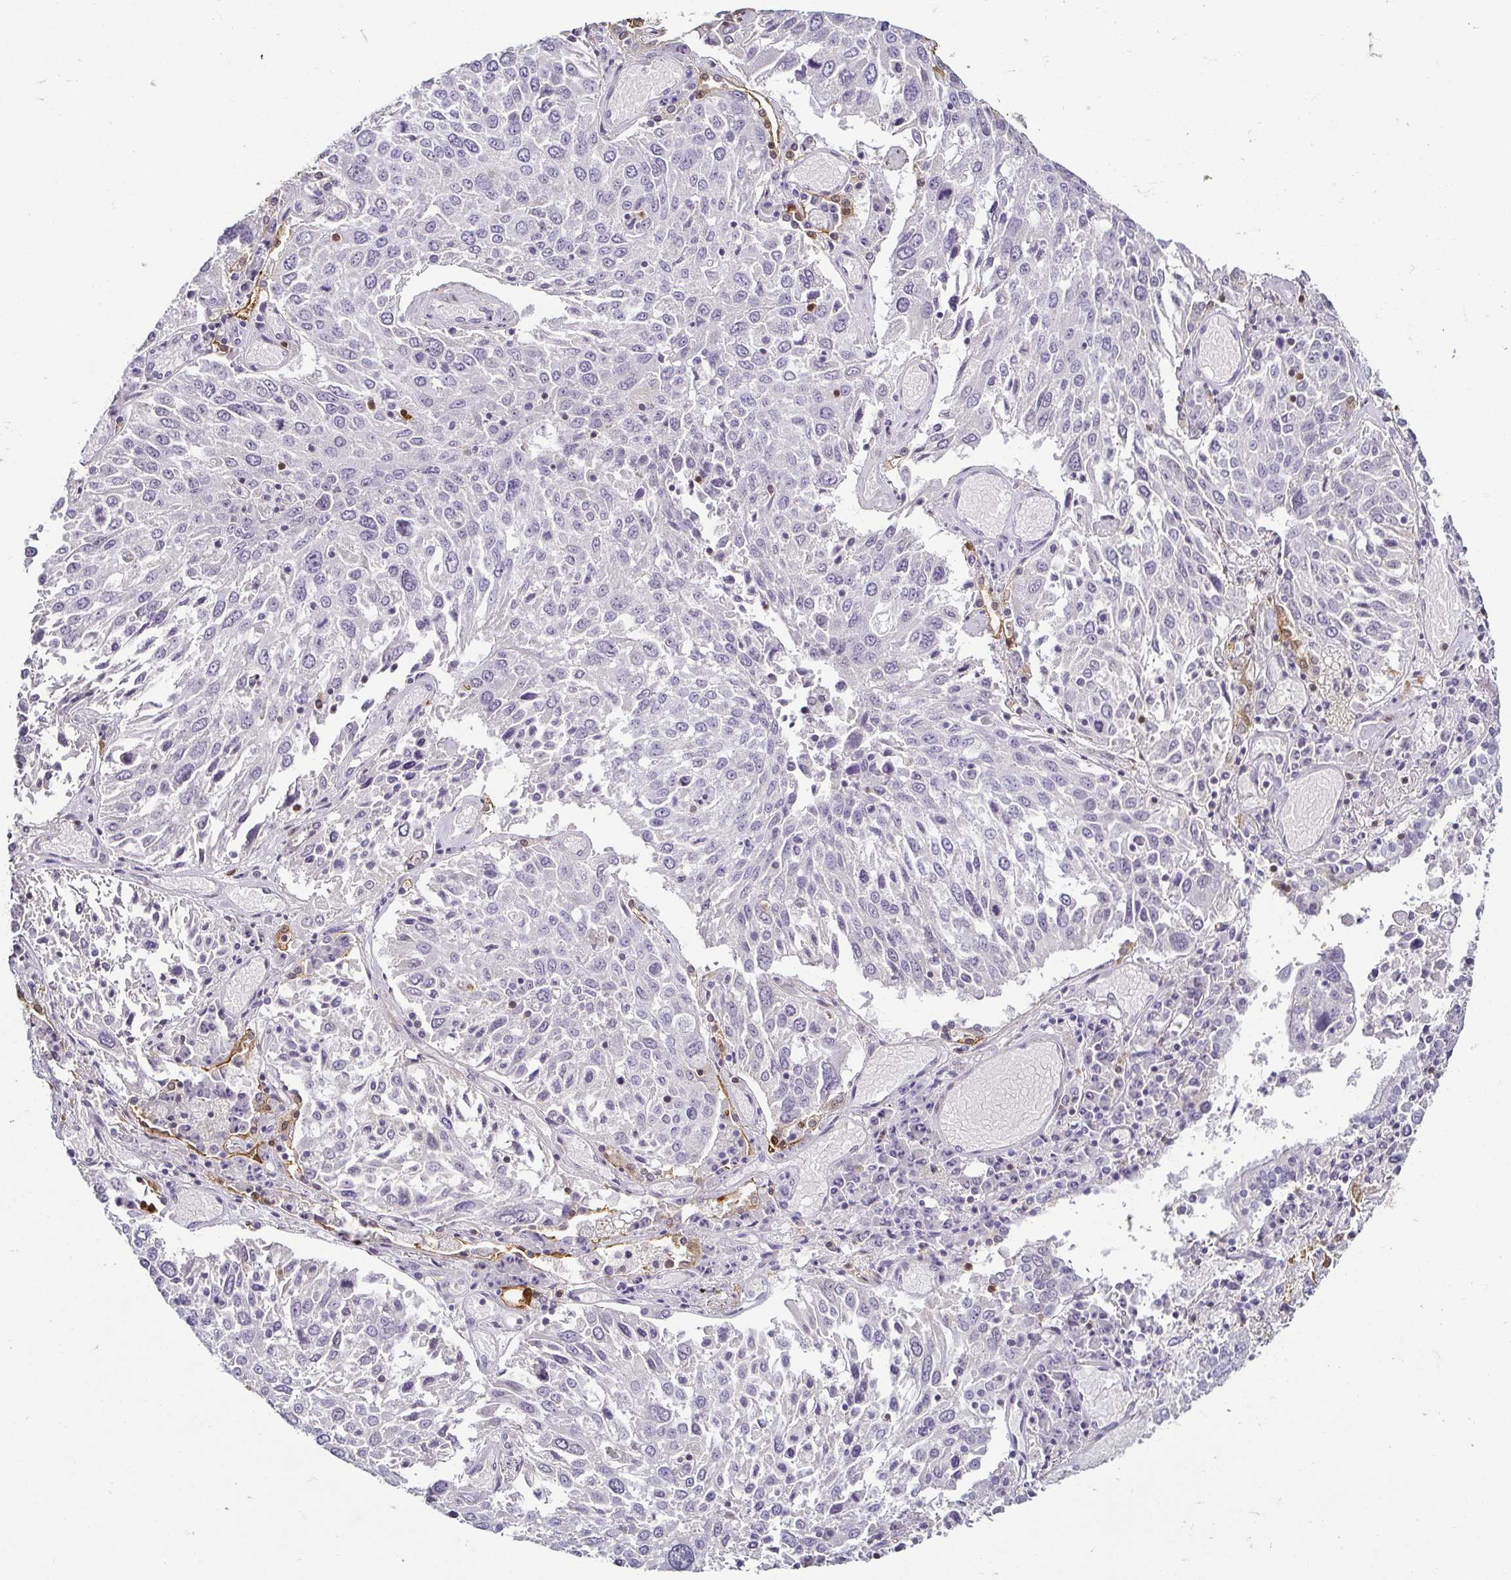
{"staining": {"intensity": "negative", "quantity": "none", "location": "none"}, "tissue": "lung cancer", "cell_type": "Tumor cells", "image_type": "cancer", "snomed": [{"axis": "morphology", "description": "Squamous cell carcinoma, NOS"}, {"axis": "topography", "description": "Lung"}], "caption": "This is an immunohistochemistry micrograph of human lung squamous cell carcinoma. There is no positivity in tumor cells.", "gene": "HOPX", "patient": {"sex": "male", "age": 65}}